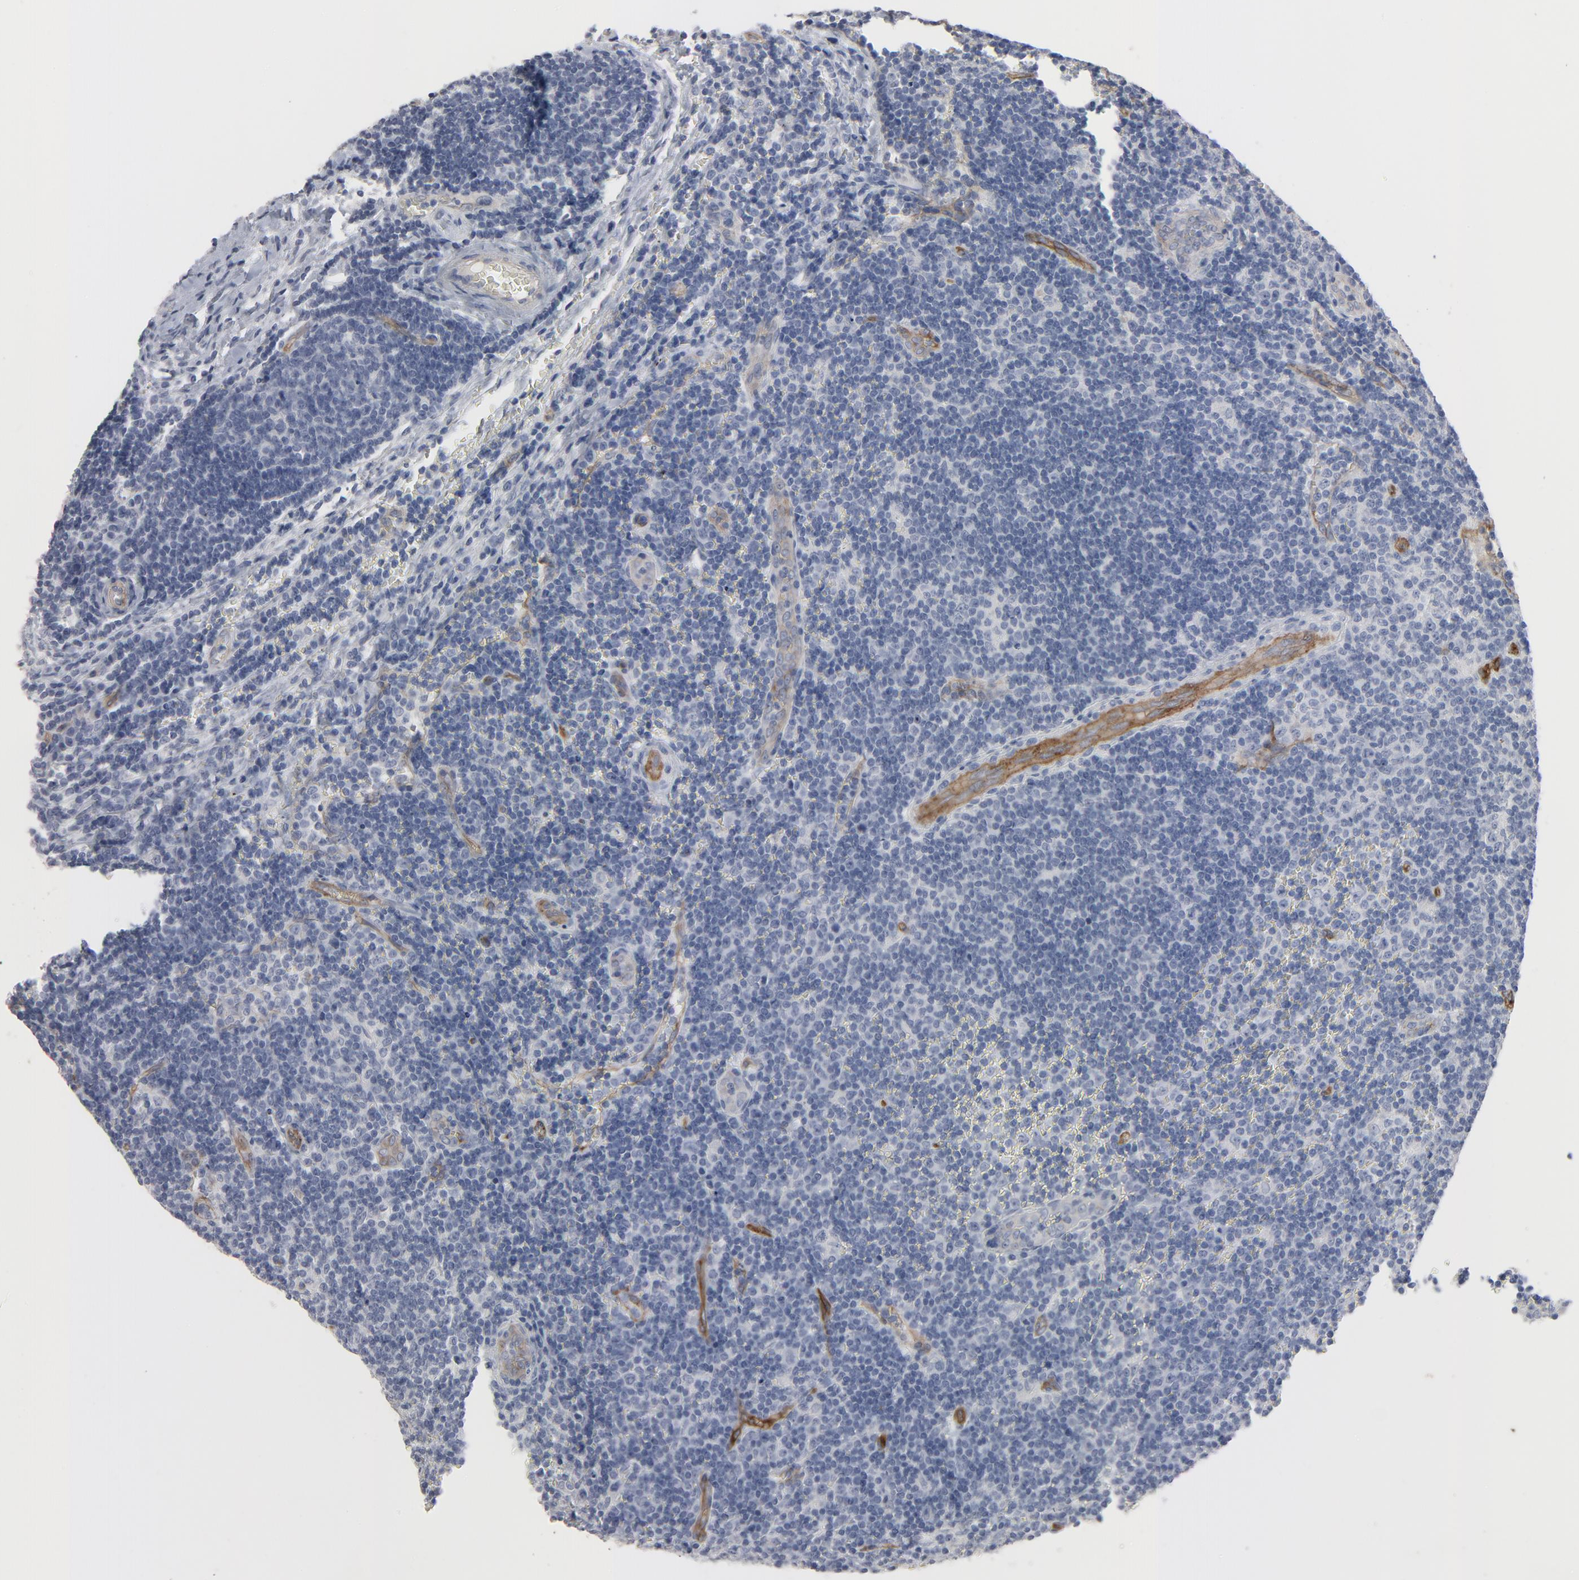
{"staining": {"intensity": "negative", "quantity": "none", "location": "none"}, "tissue": "lymph node", "cell_type": "Germinal center cells", "image_type": "normal", "snomed": [{"axis": "morphology", "description": "Normal tissue, NOS"}, {"axis": "topography", "description": "Lymph node"}, {"axis": "topography", "description": "Salivary gland"}], "caption": "High power microscopy micrograph of an IHC image of benign lymph node, revealing no significant staining in germinal center cells.", "gene": "KDR", "patient": {"sex": "male", "age": 8}}